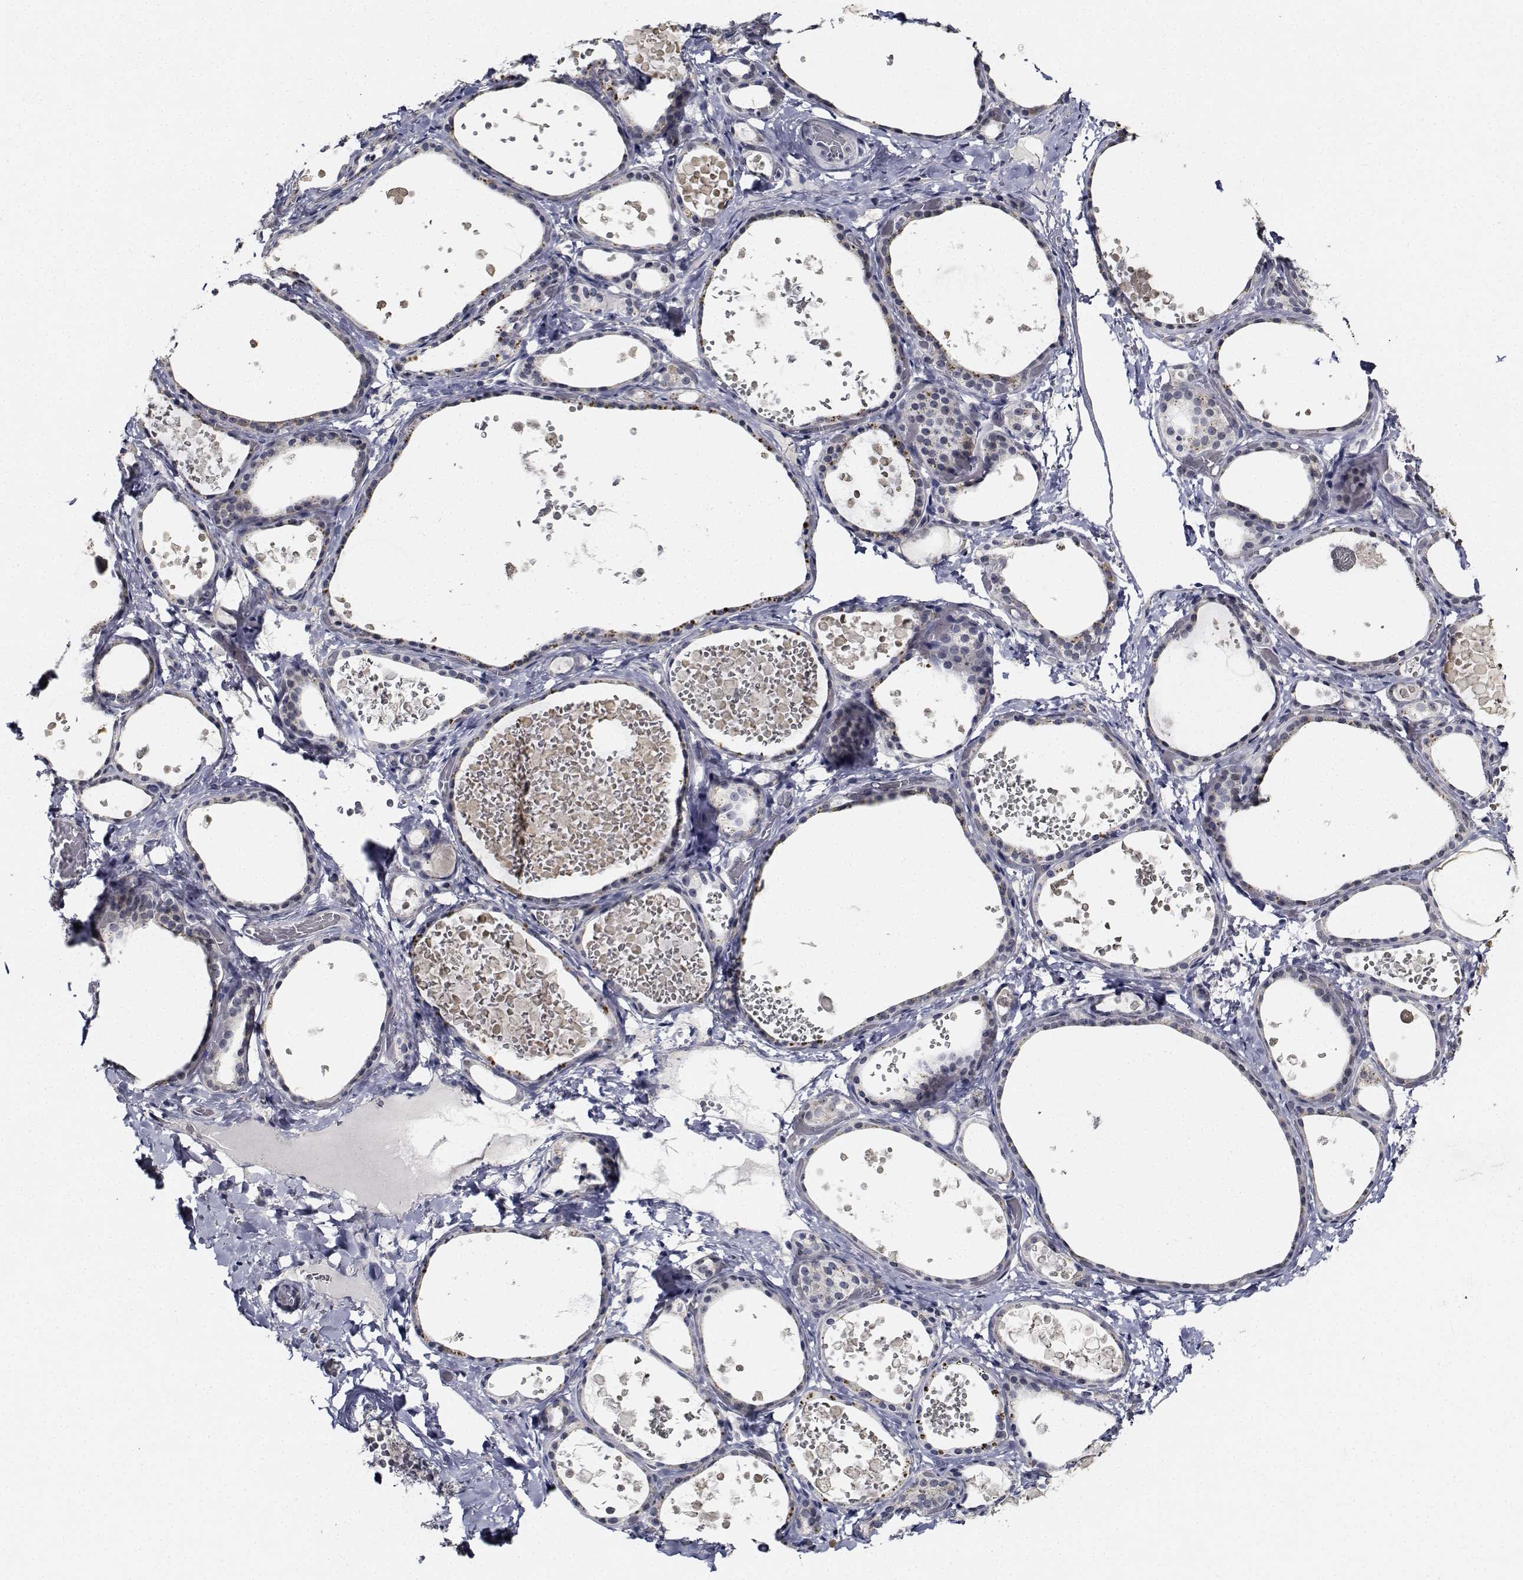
{"staining": {"intensity": "moderate", "quantity": "<25%", "location": "cytoplasmic/membranous"}, "tissue": "thyroid gland", "cell_type": "Glandular cells", "image_type": "normal", "snomed": [{"axis": "morphology", "description": "Normal tissue, NOS"}, {"axis": "topography", "description": "Thyroid gland"}], "caption": "A brown stain shows moderate cytoplasmic/membranous expression of a protein in glandular cells of benign thyroid gland. (brown staining indicates protein expression, while blue staining denotes nuclei).", "gene": "NVL", "patient": {"sex": "female", "age": 56}}